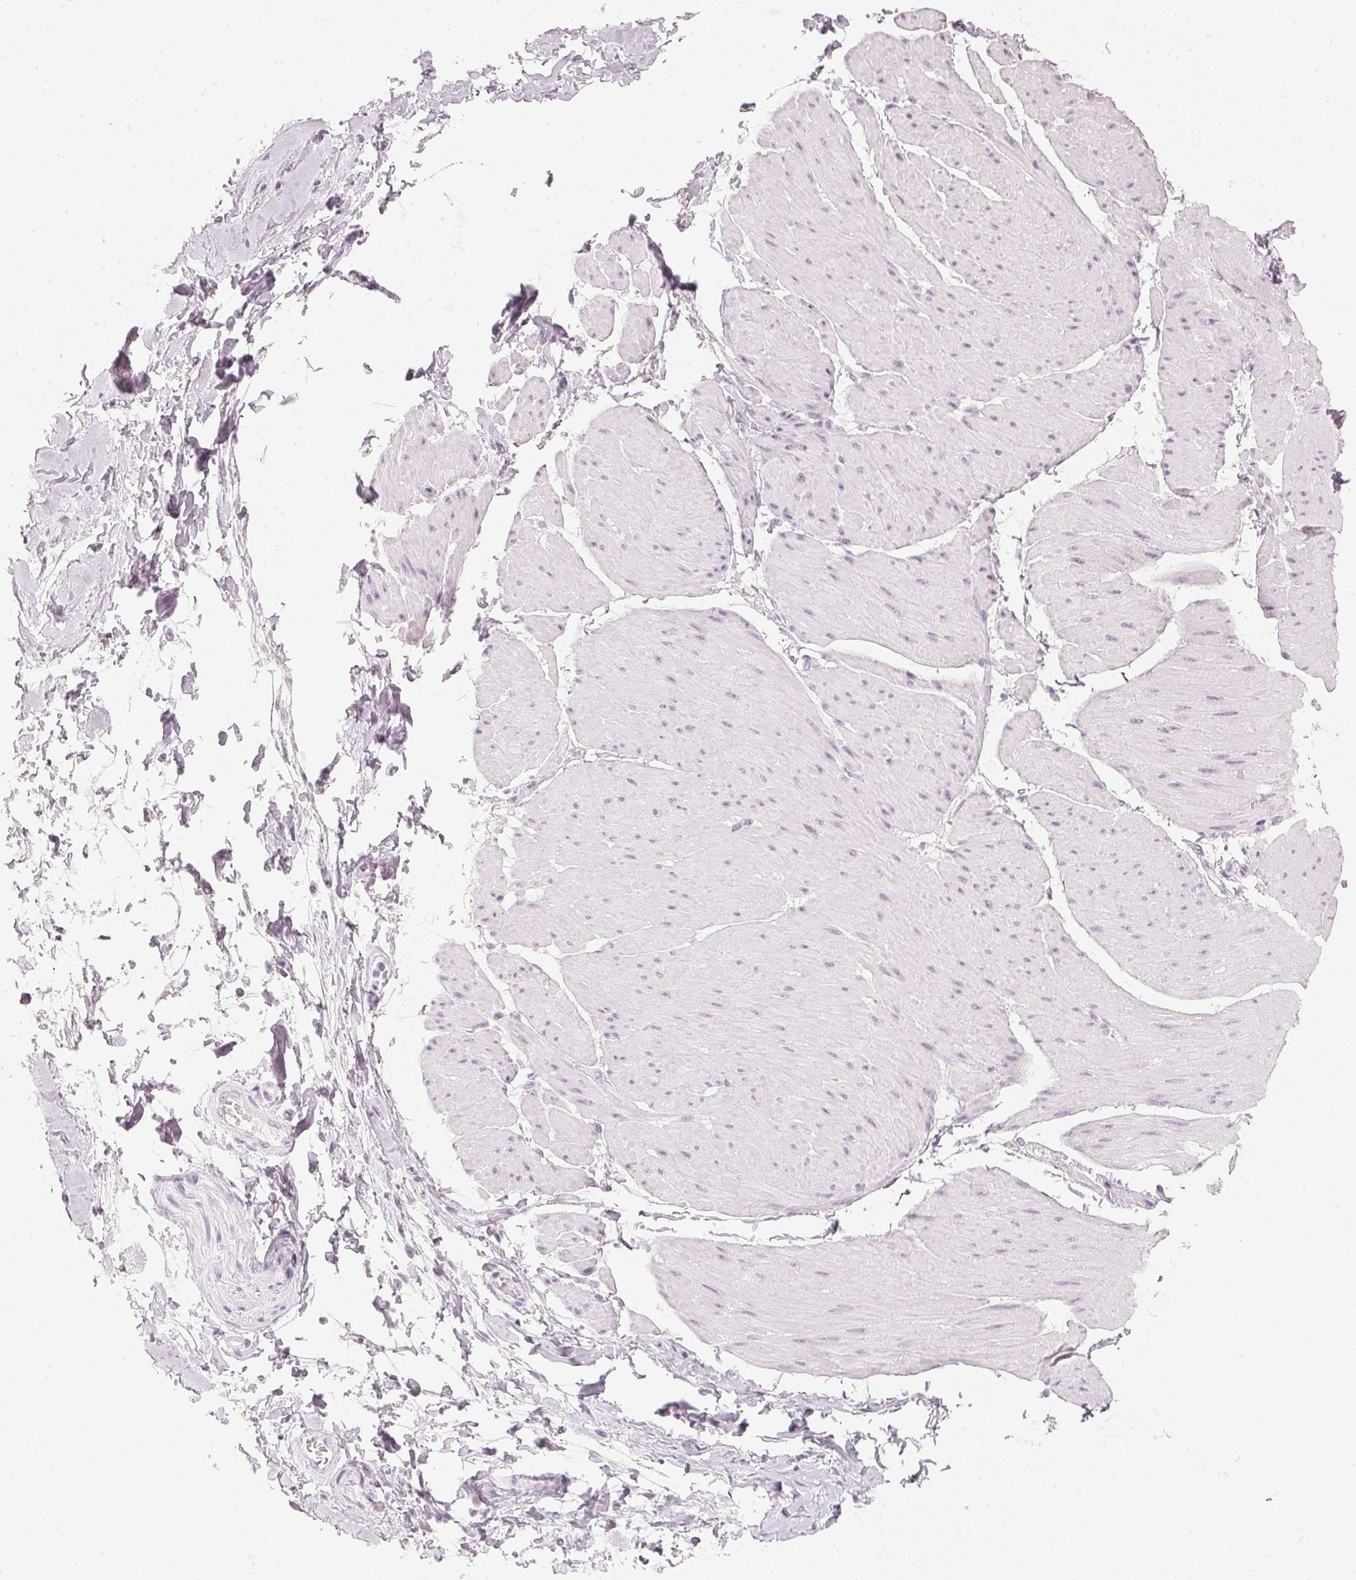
{"staining": {"intensity": "negative", "quantity": "none", "location": "none"}, "tissue": "adipose tissue", "cell_type": "Adipocytes", "image_type": "normal", "snomed": [{"axis": "morphology", "description": "Normal tissue, NOS"}, {"axis": "topography", "description": "Urinary bladder"}, {"axis": "topography", "description": "Peripheral nerve tissue"}], "caption": "IHC of unremarkable human adipose tissue reveals no positivity in adipocytes.", "gene": "SLC22A8", "patient": {"sex": "female", "age": 60}}